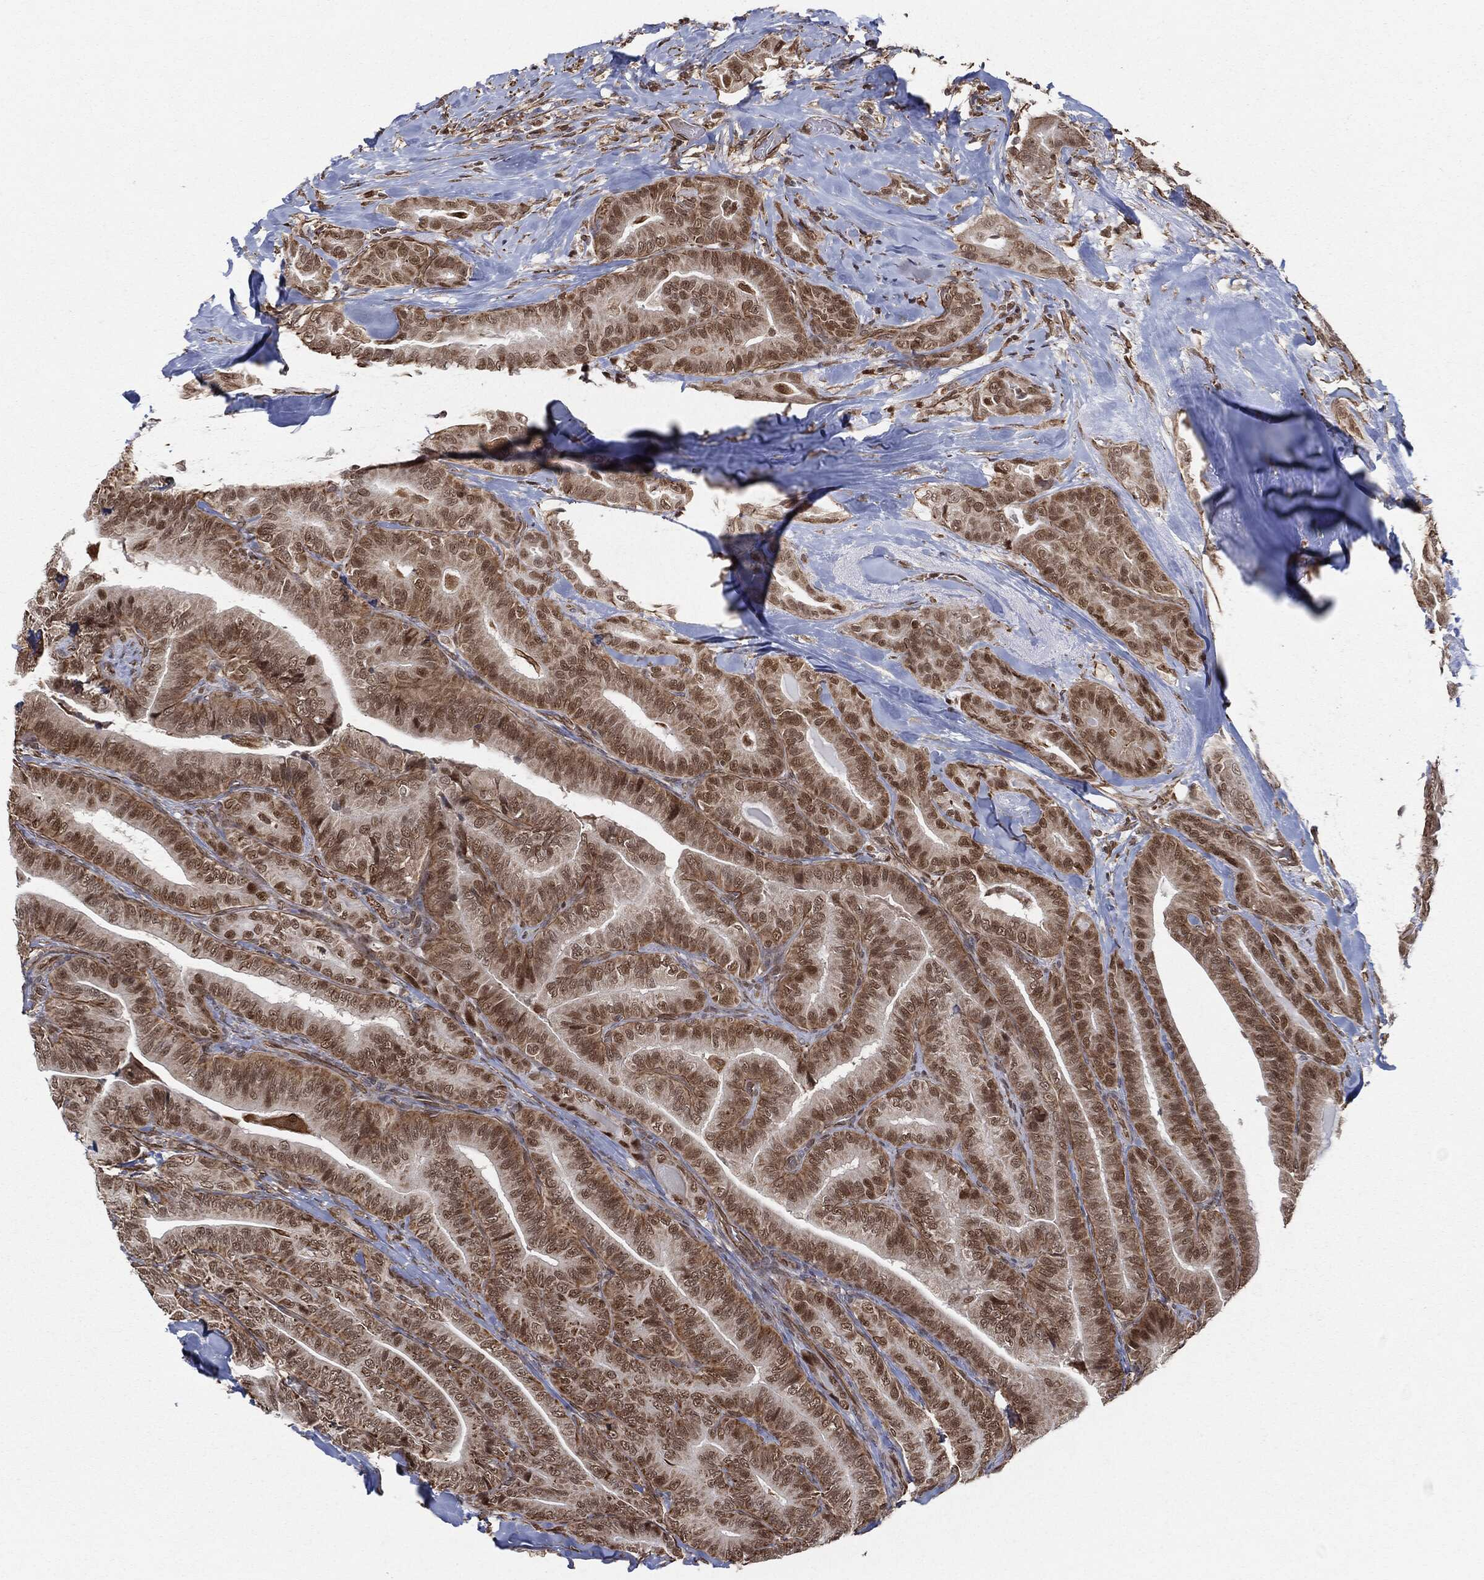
{"staining": {"intensity": "strong", "quantity": "<25%", "location": "nuclear"}, "tissue": "thyroid cancer", "cell_type": "Tumor cells", "image_type": "cancer", "snomed": [{"axis": "morphology", "description": "Papillary adenocarcinoma, NOS"}, {"axis": "topography", "description": "Thyroid gland"}], "caption": "IHC of papillary adenocarcinoma (thyroid) demonstrates medium levels of strong nuclear staining in approximately <25% of tumor cells. The staining was performed using DAB (3,3'-diaminobenzidine) to visualize the protein expression in brown, while the nuclei were stained in blue with hematoxylin (Magnification: 20x).", "gene": "TP53RK", "patient": {"sex": "male", "age": 61}}